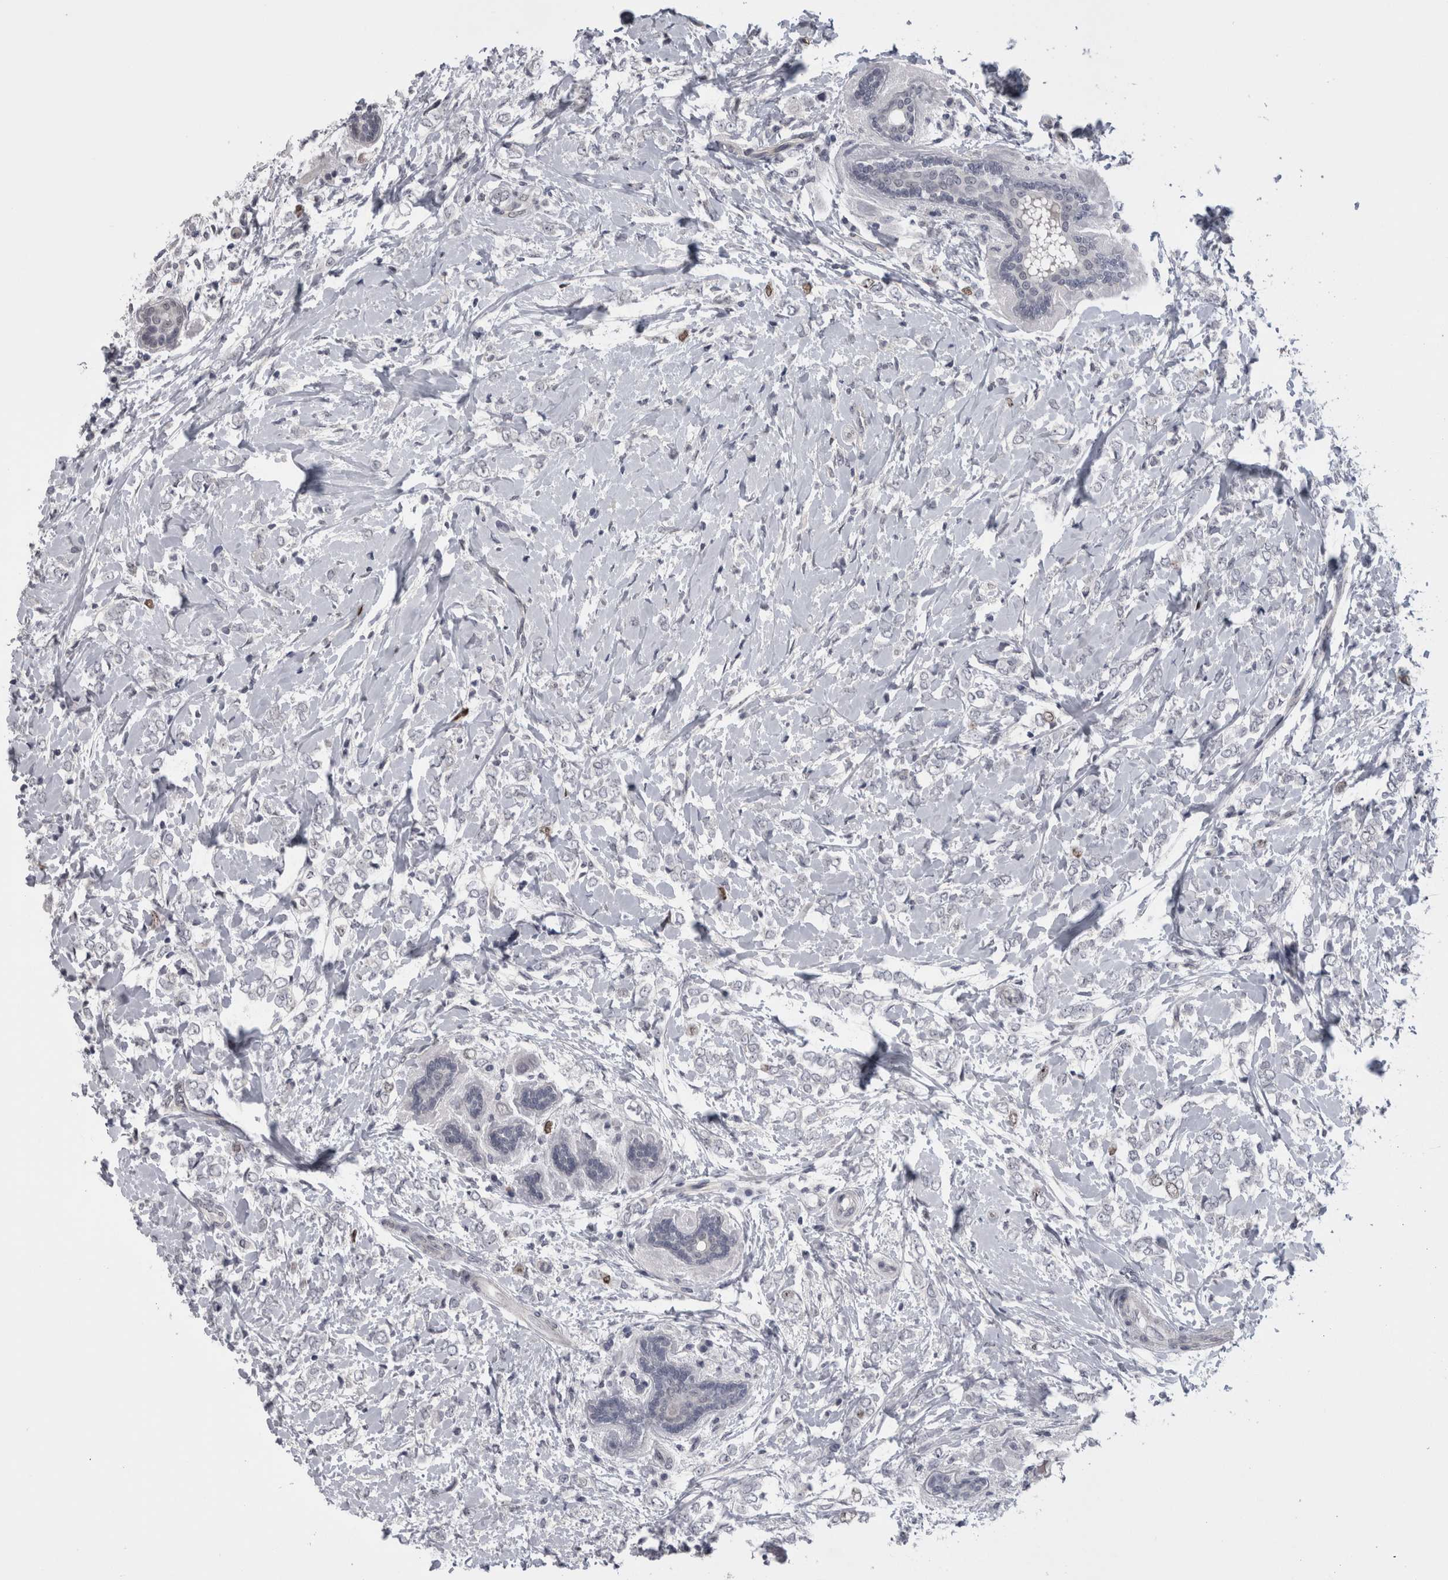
{"staining": {"intensity": "negative", "quantity": "none", "location": "none"}, "tissue": "breast cancer", "cell_type": "Tumor cells", "image_type": "cancer", "snomed": [{"axis": "morphology", "description": "Normal tissue, NOS"}, {"axis": "morphology", "description": "Lobular carcinoma"}, {"axis": "topography", "description": "Breast"}], "caption": "This is a histopathology image of IHC staining of lobular carcinoma (breast), which shows no expression in tumor cells.", "gene": "KIF18B", "patient": {"sex": "female", "age": 47}}